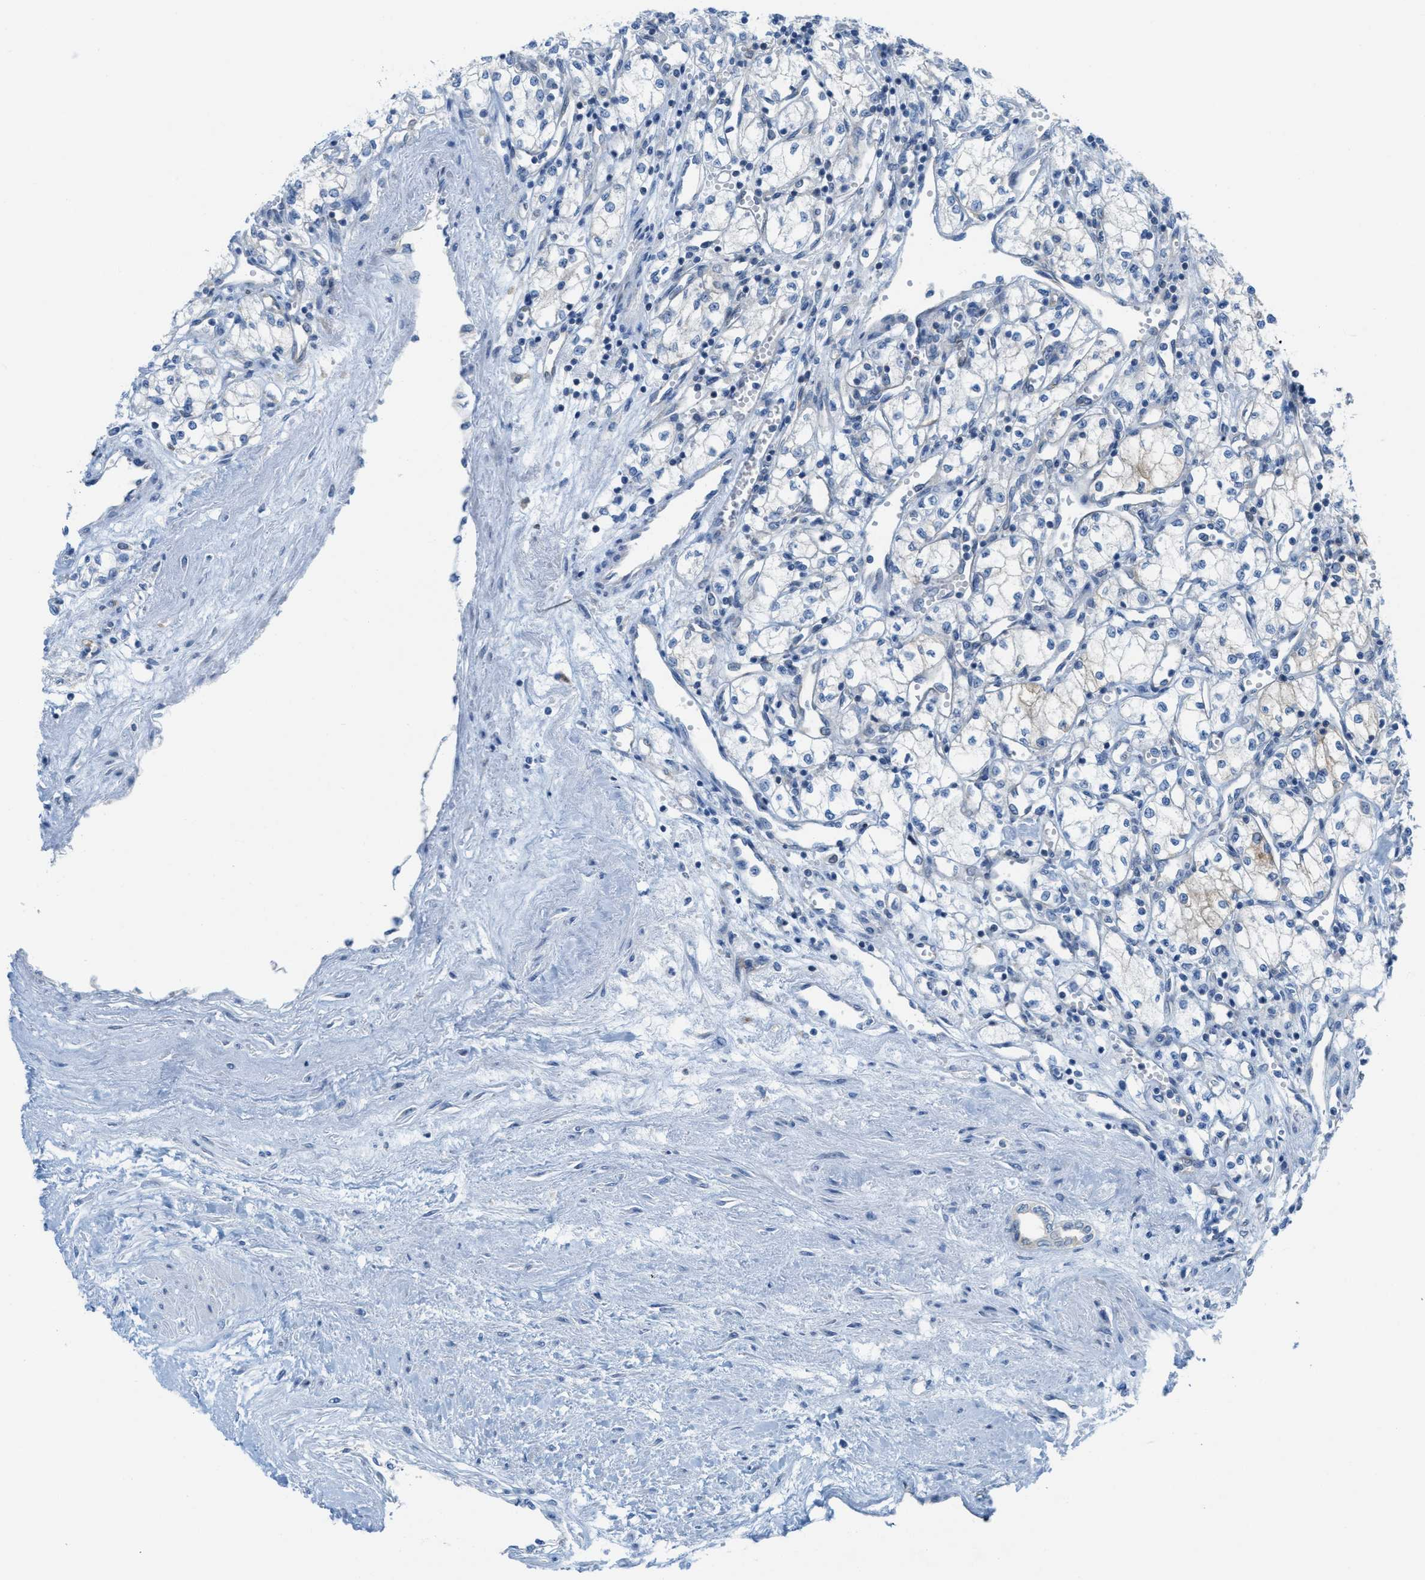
{"staining": {"intensity": "negative", "quantity": "none", "location": "none"}, "tissue": "renal cancer", "cell_type": "Tumor cells", "image_type": "cancer", "snomed": [{"axis": "morphology", "description": "Adenocarcinoma, NOS"}, {"axis": "topography", "description": "Kidney"}], "caption": "DAB (3,3'-diaminobenzidine) immunohistochemical staining of human renal adenocarcinoma displays no significant staining in tumor cells.", "gene": "ASGR1", "patient": {"sex": "male", "age": 59}}